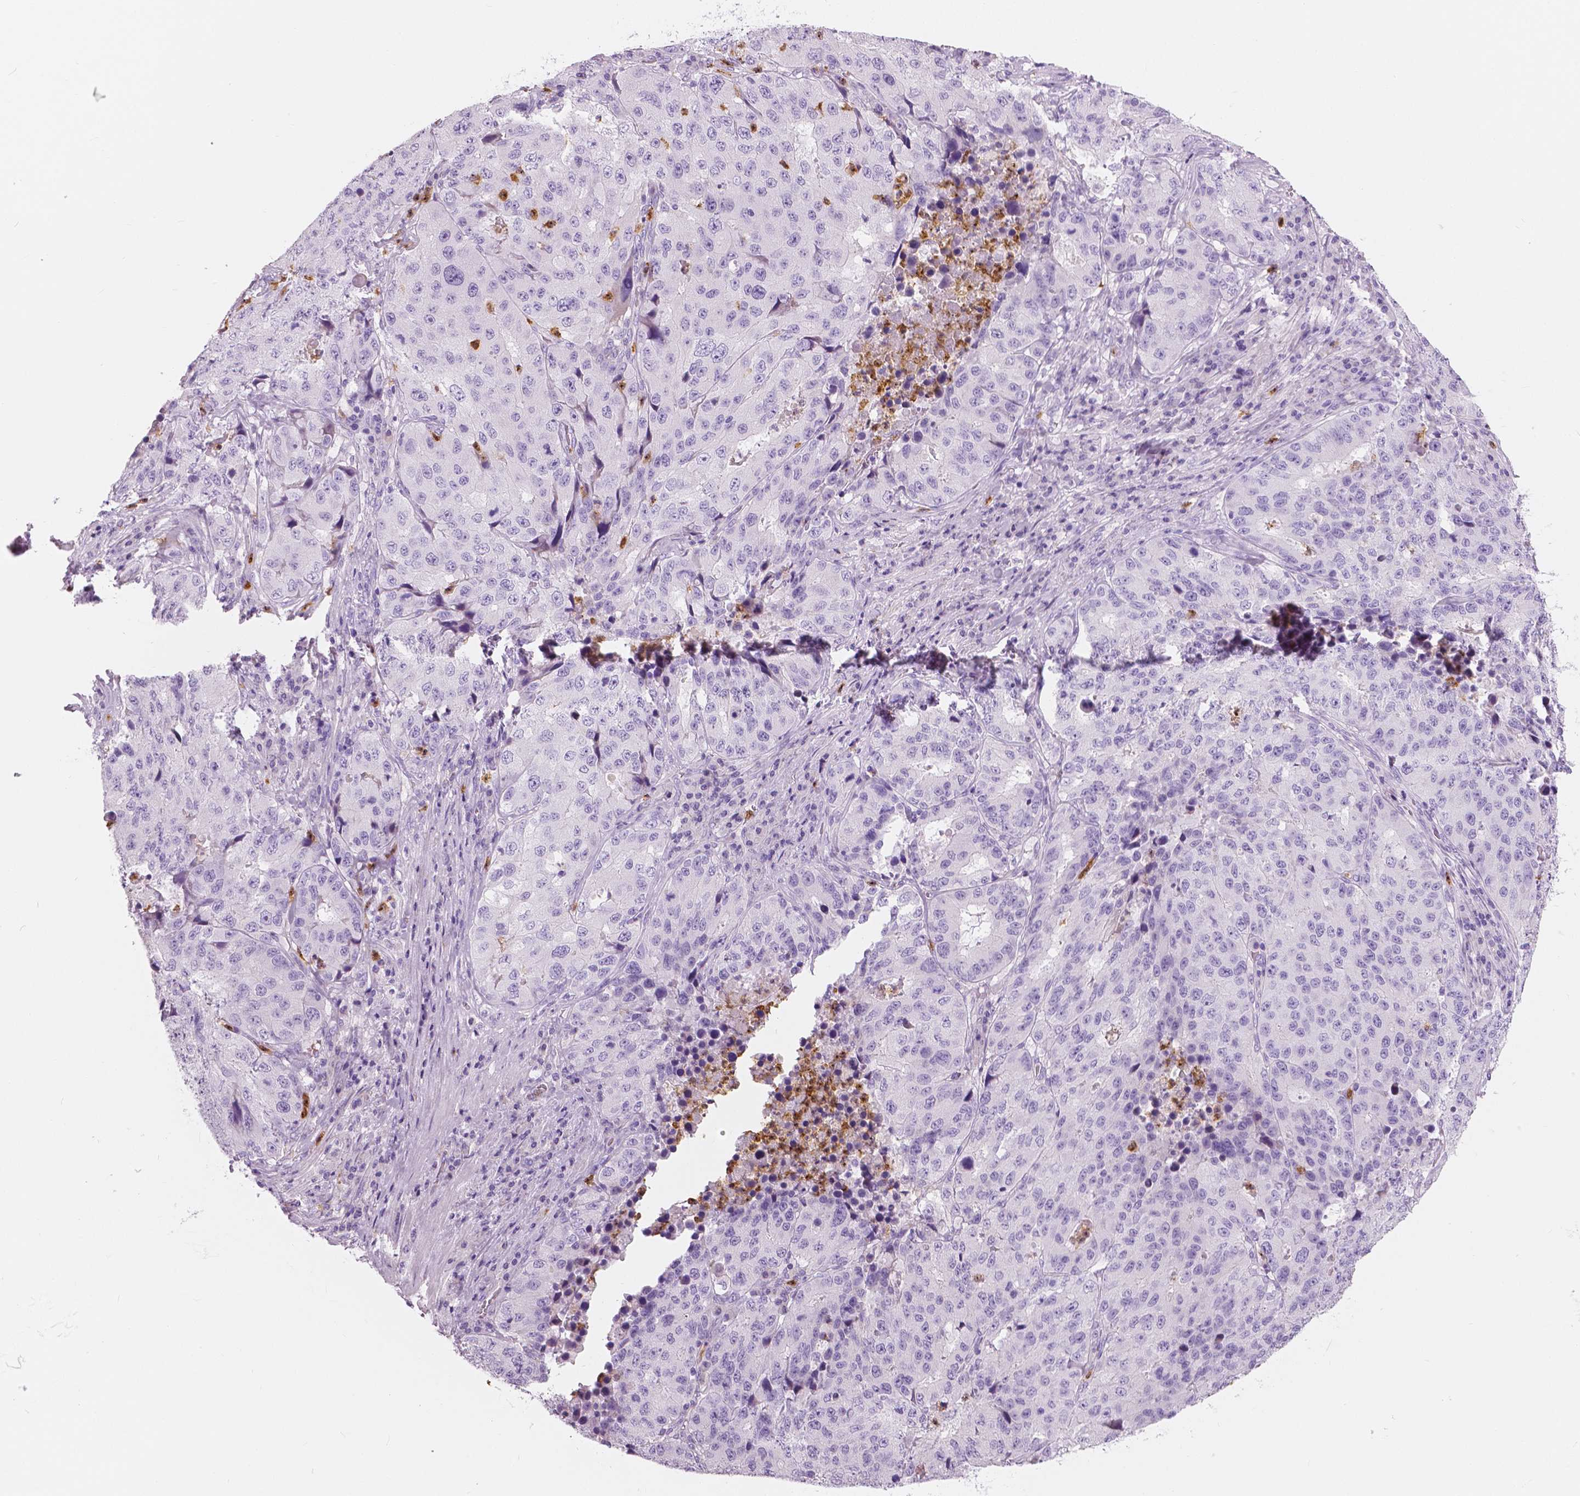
{"staining": {"intensity": "negative", "quantity": "none", "location": "none"}, "tissue": "stomach cancer", "cell_type": "Tumor cells", "image_type": "cancer", "snomed": [{"axis": "morphology", "description": "Adenocarcinoma, NOS"}, {"axis": "topography", "description": "Stomach"}], "caption": "This is a image of IHC staining of stomach cancer (adenocarcinoma), which shows no positivity in tumor cells.", "gene": "CXCR2", "patient": {"sex": "male", "age": 71}}